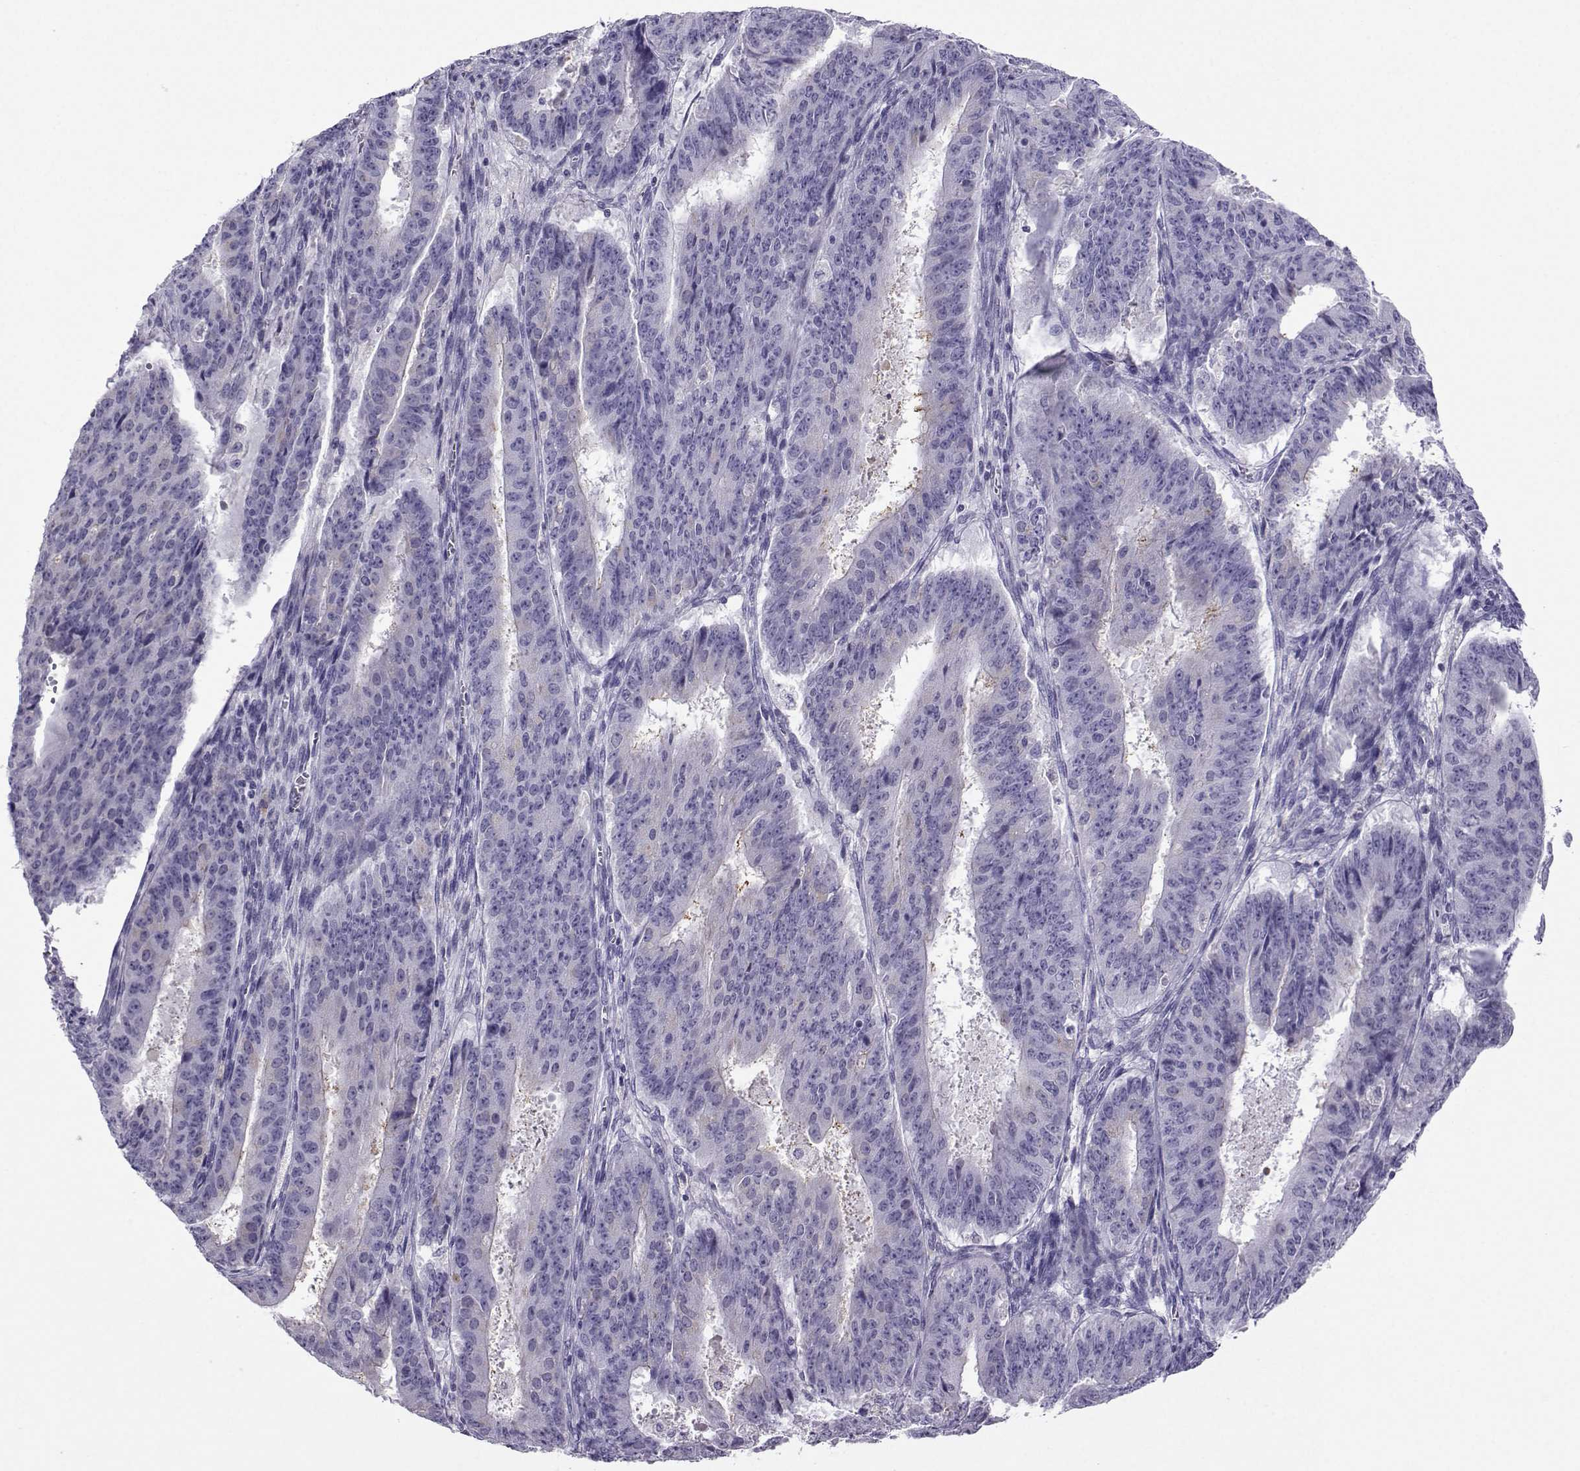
{"staining": {"intensity": "negative", "quantity": "none", "location": "none"}, "tissue": "ovarian cancer", "cell_type": "Tumor cells", "image_type": "cancer", "snomed": [{"axis": "morphology", "description": "Carcinoma, endometroid"}, {"axis": "topography", "description": "Ovary"}], "caption": "Tumor cells are negative for brown protein staining in endometroid carcinoma (ovarian).", "gene": "ARMC2", "patient": {"sex": "female", "age": 42}}